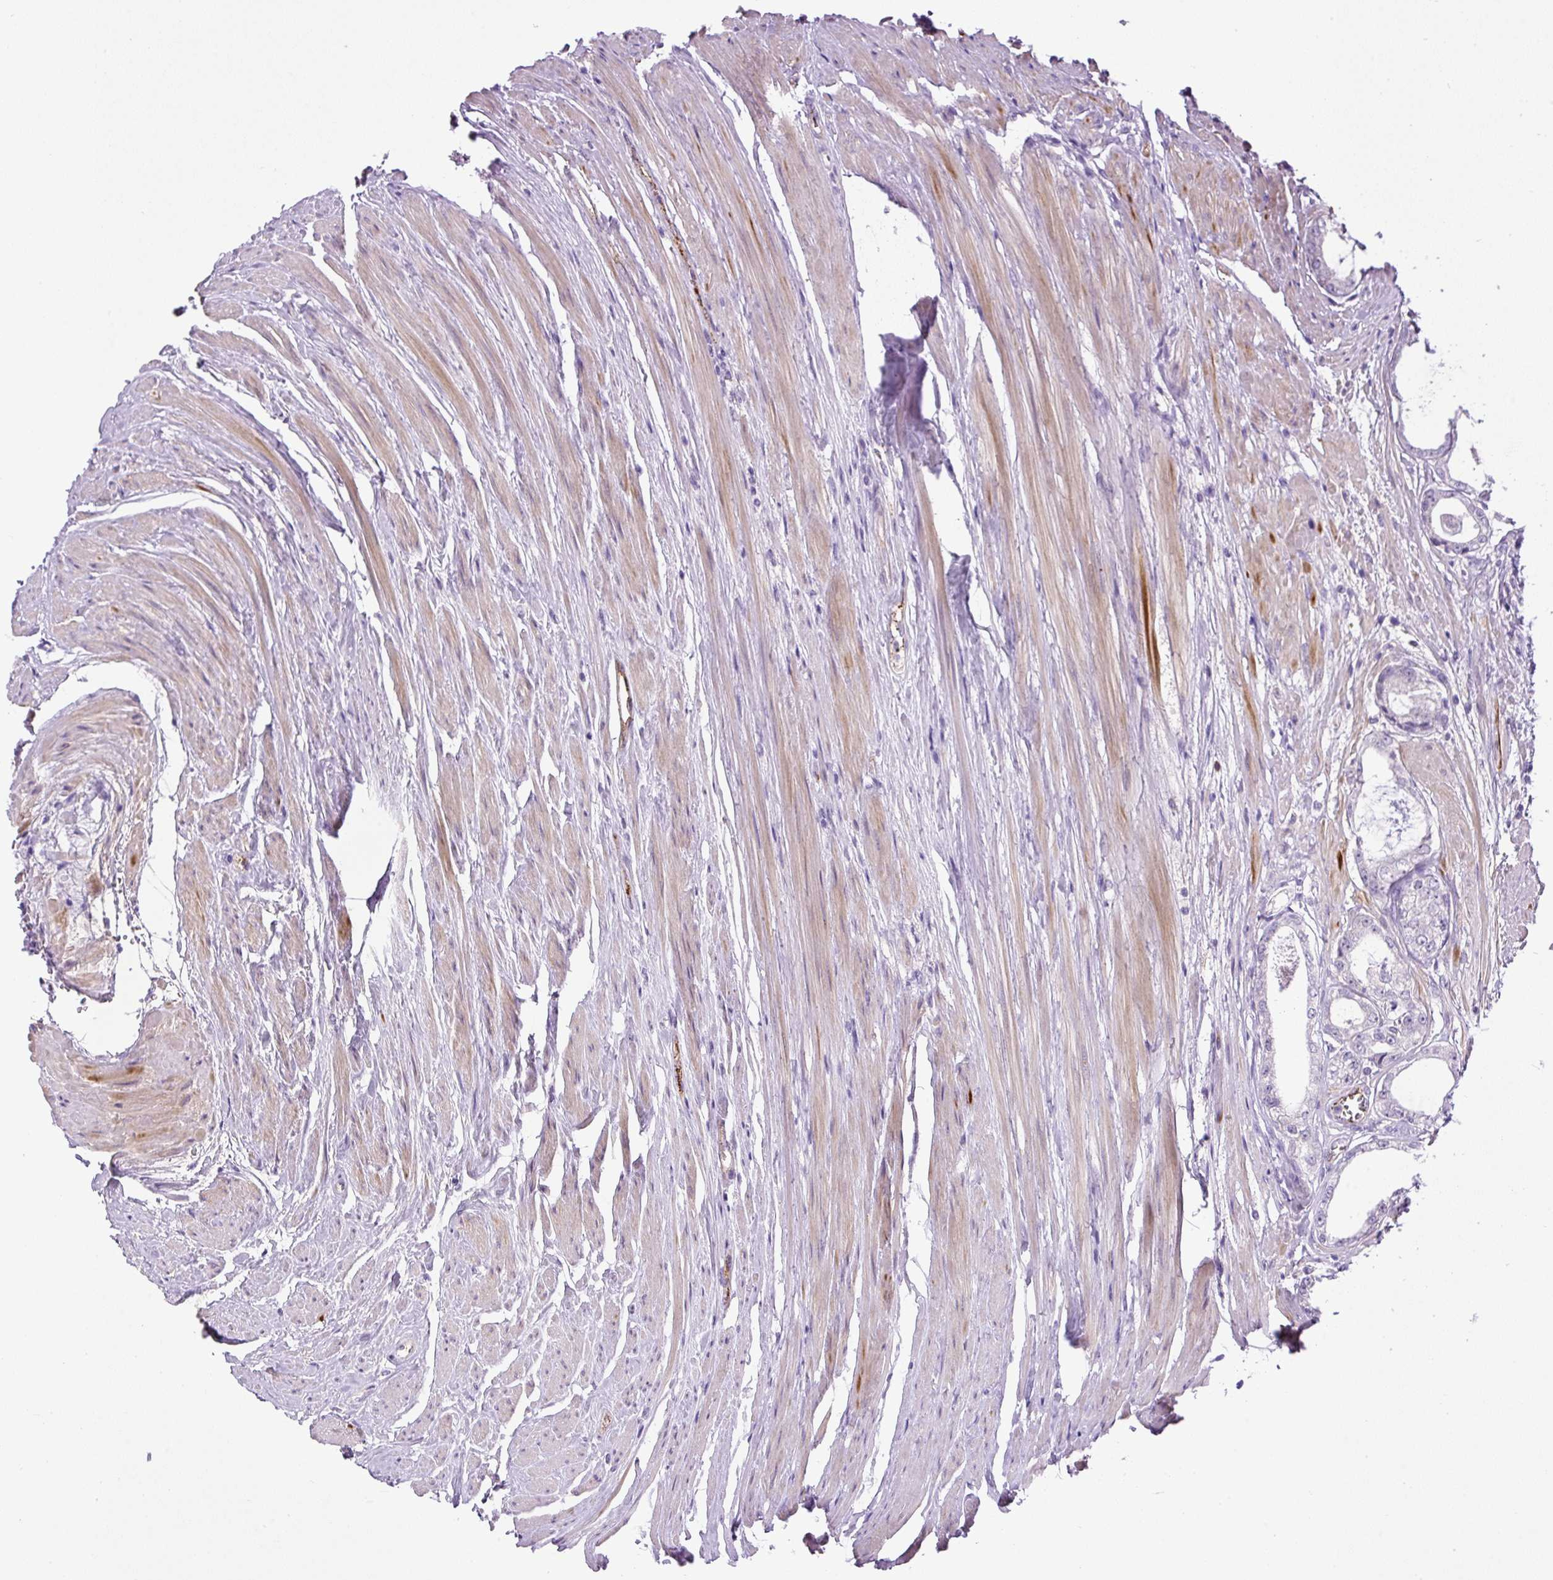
{"staining": {"intensity": "negative", "quantity": "none", "location": "none"}, "tissue": "prostate cancer", "cell_type": "Tumor cells", "image_type": "cancer", "snomed": [{"axis": "morphology", "description": "Adenocarcinoma, Low grade"}, {"axis": "topography", "description": "Prostate"}], "caption": "Image shows no protein staining in tumor cells of prostate adenocarcinoma (low-grade) tissue. The staining is performed using DAB (3,3'-diaminobenzidine) brown chromogen with nuclei counter-stained in using hematoxylin.", "gene": "LEFTY2", "patient": {"sex": "male", "age": 68}}